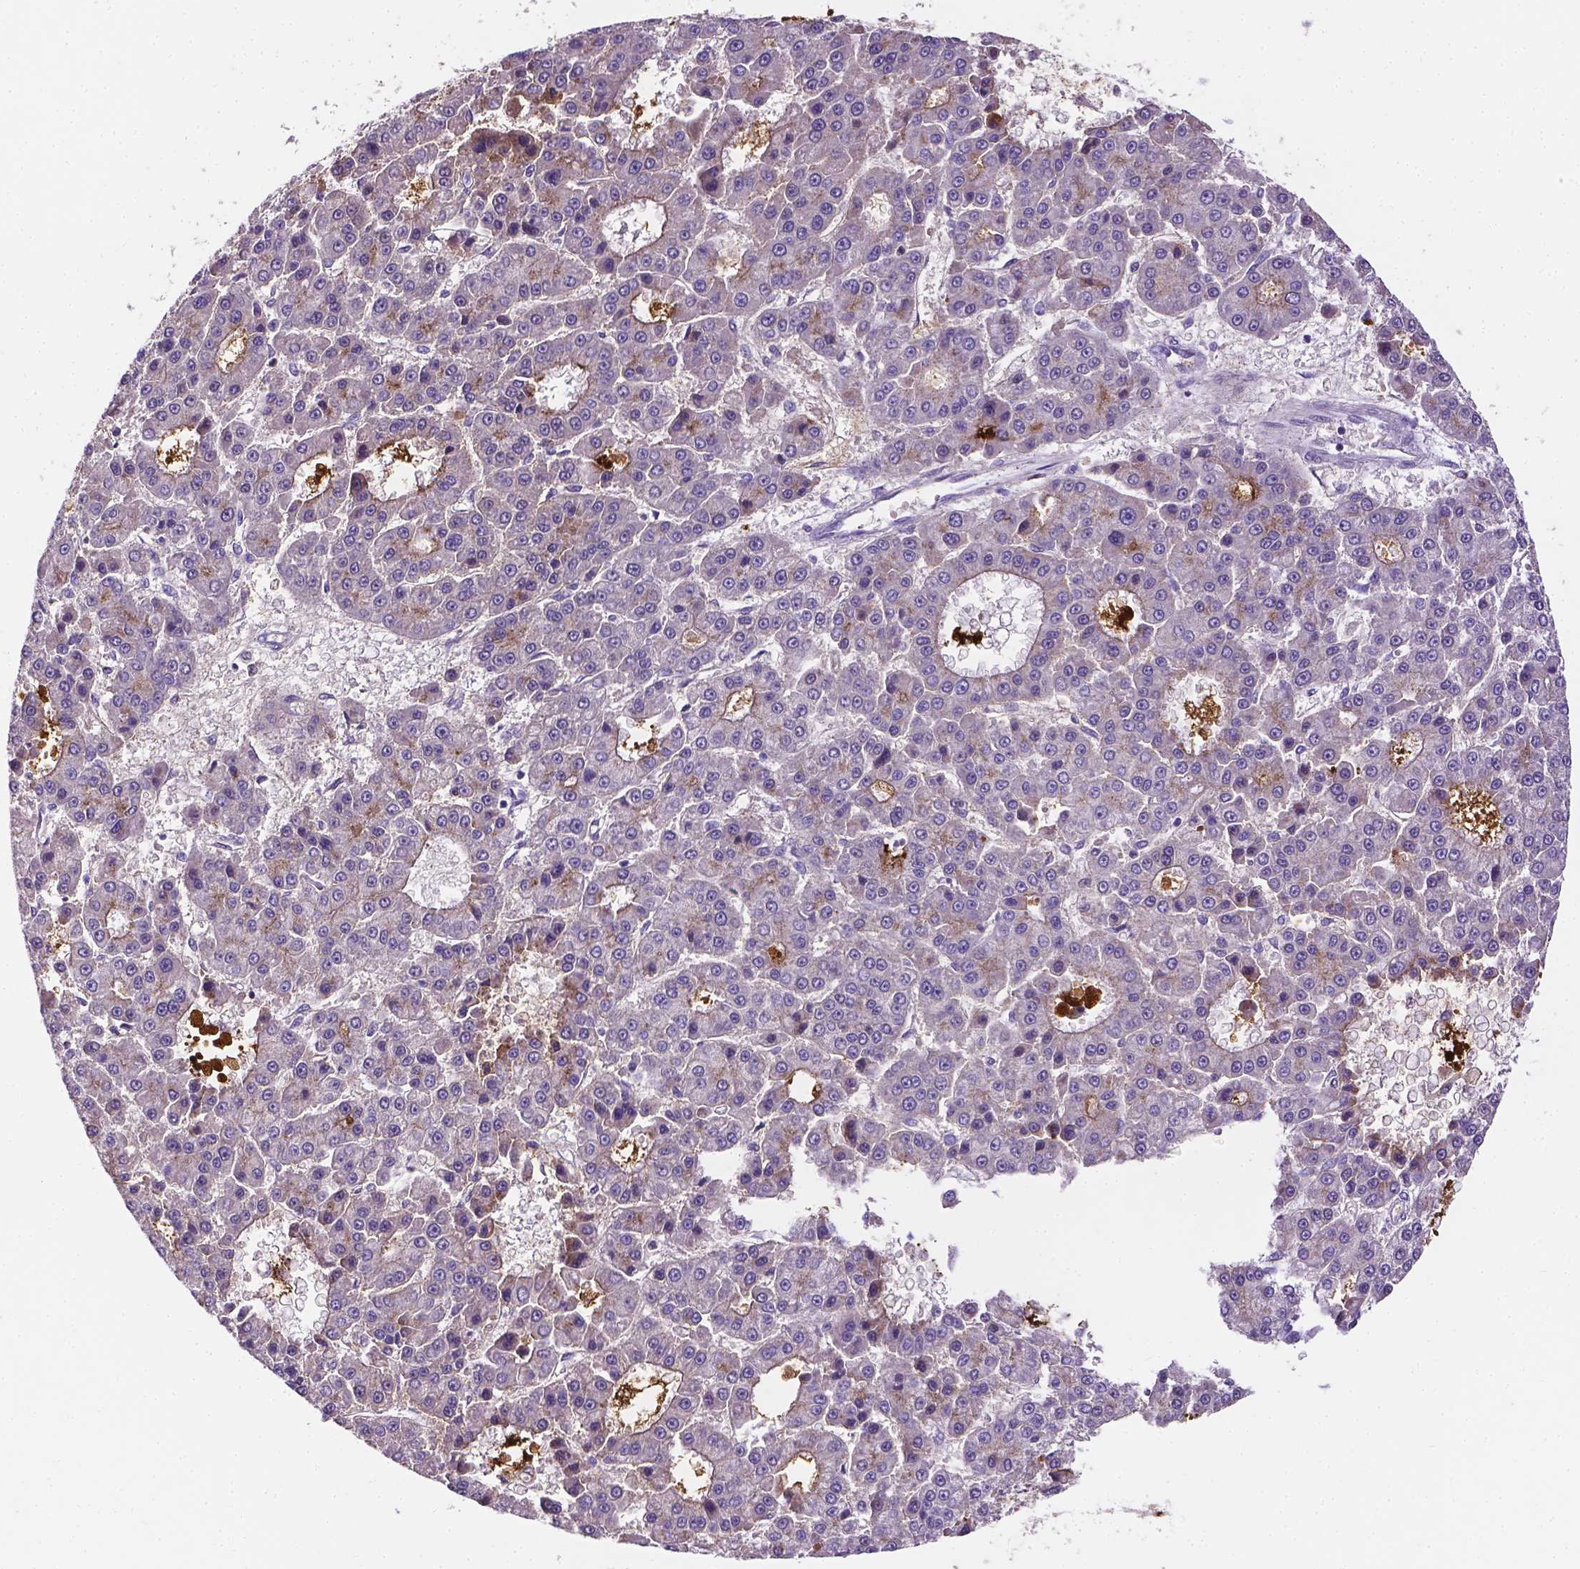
{"staining": {"intensity": "weak", "quantity": "<25%", "location": "cytoplasmic/membranous"}, "tissue": "liver cancer", "cell_type": "Tumor cells", "image_type": "cancer", "snomed": [{"axis": "morphology", "description": "Carcinoma, Hepatocellular, NOS"}, {"axis": "topography", "description": "Liver"}], "caption": "Human liver hepatocellular carcinoma stained for a protein using immunohistochemistry (IHC) demonstrates no positivity in tumor cells.", "gene": "APOE", "patient": {"sex": "male", "age": 70}}